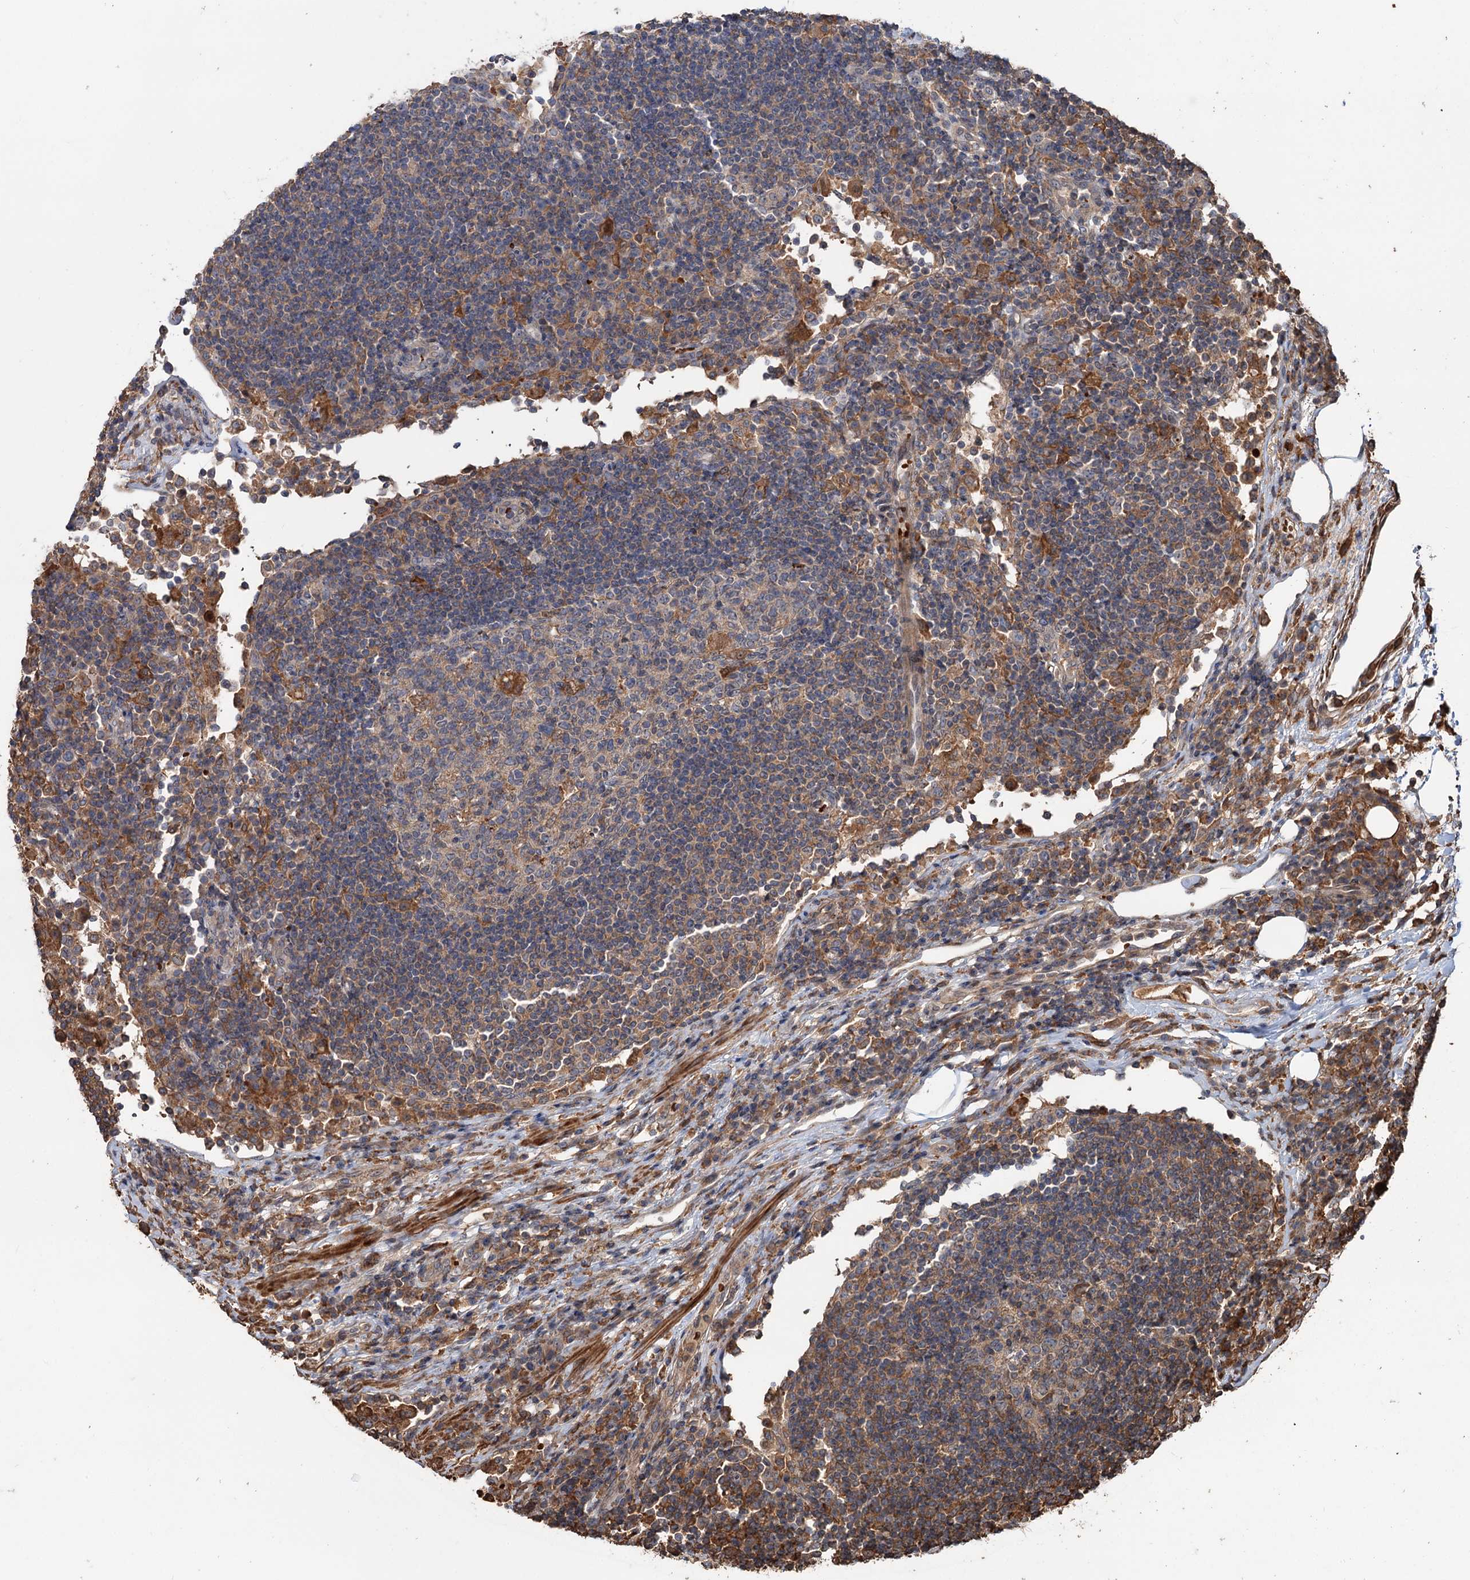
{"staining": {"intensity": "moderate", "quantity": "<25%", "location": "cytoplasmic/membranous"}, "tissue": "lymph node", "cell_type": "Germinal center cells", "image_type": "normal", "snomed": [{"axis": "morphology", "description": "Normal tissue, NOS"}, {"axis": "topography", "description": "Lymph node"}], "caption": "Immunohistochemistry of unremarkable lymph node exhibits low levels of moderate cytoplasmic/membranous expression in approximately <25% of germinal center cells. (brown staining indicates protein expression, while blue staining denotes nuclei).", "gene": "GRIP1", "patient": {"sex": "female", "age": 53}}